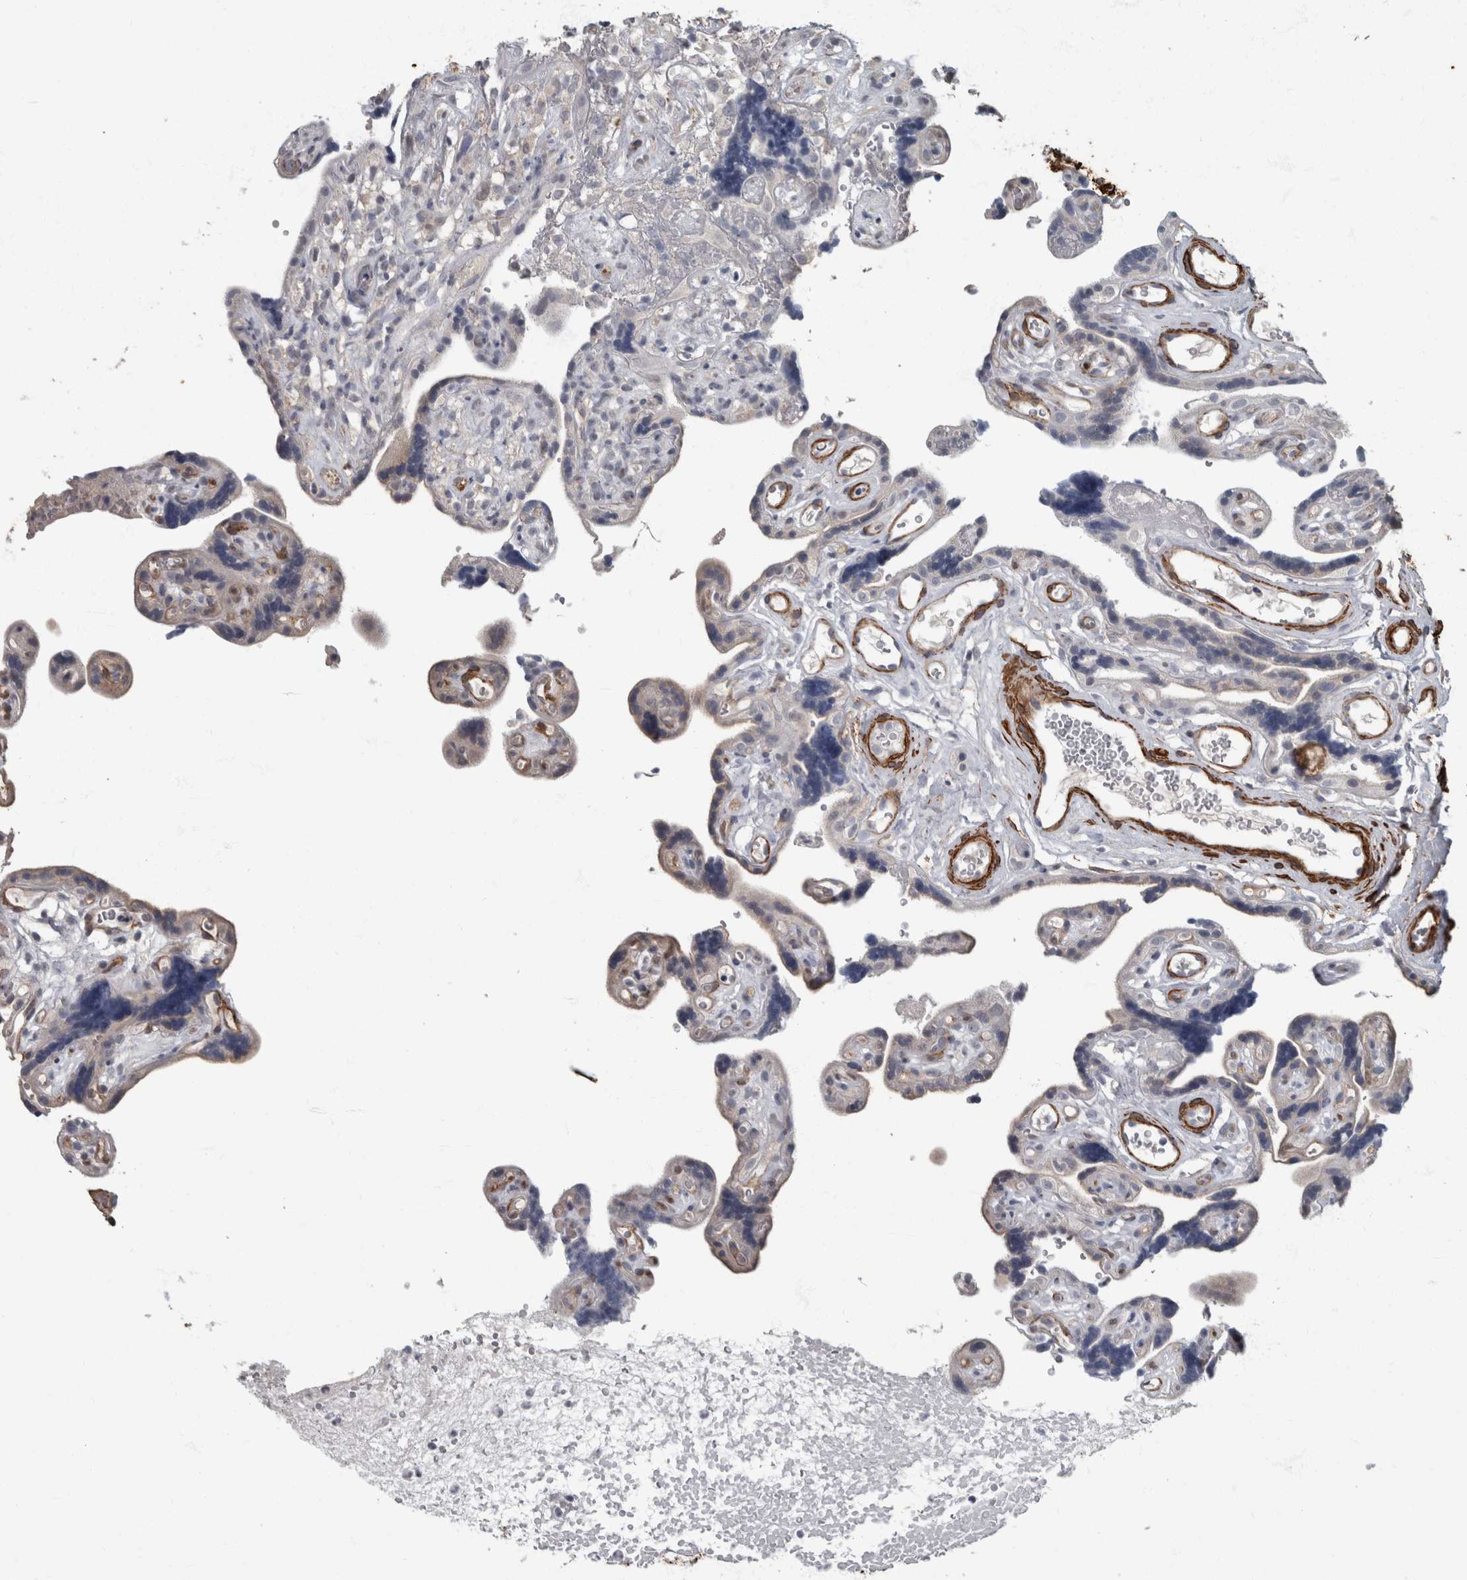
{"staining": {"intensity": "negative", "quantity": "none", "location": "none"}, "tissue": "placenta", "cell_type": "Decidual cells", "image_type": "normal", "snomed": [{"axis": "morphology", "description": "Normal tissue, NOS"}, {"axis": "topography", "description": "Placenta"}], "caption": "The photomicrograph shows no significant expression in decidual cells of placenta. (Stains: DAB immunohistochemistry with hematoxylin counter stain, Microscopy: brightfield microscopy at high magnification).", "gene": "MASTL", "patient": {"sex": "female", "age": 30}}